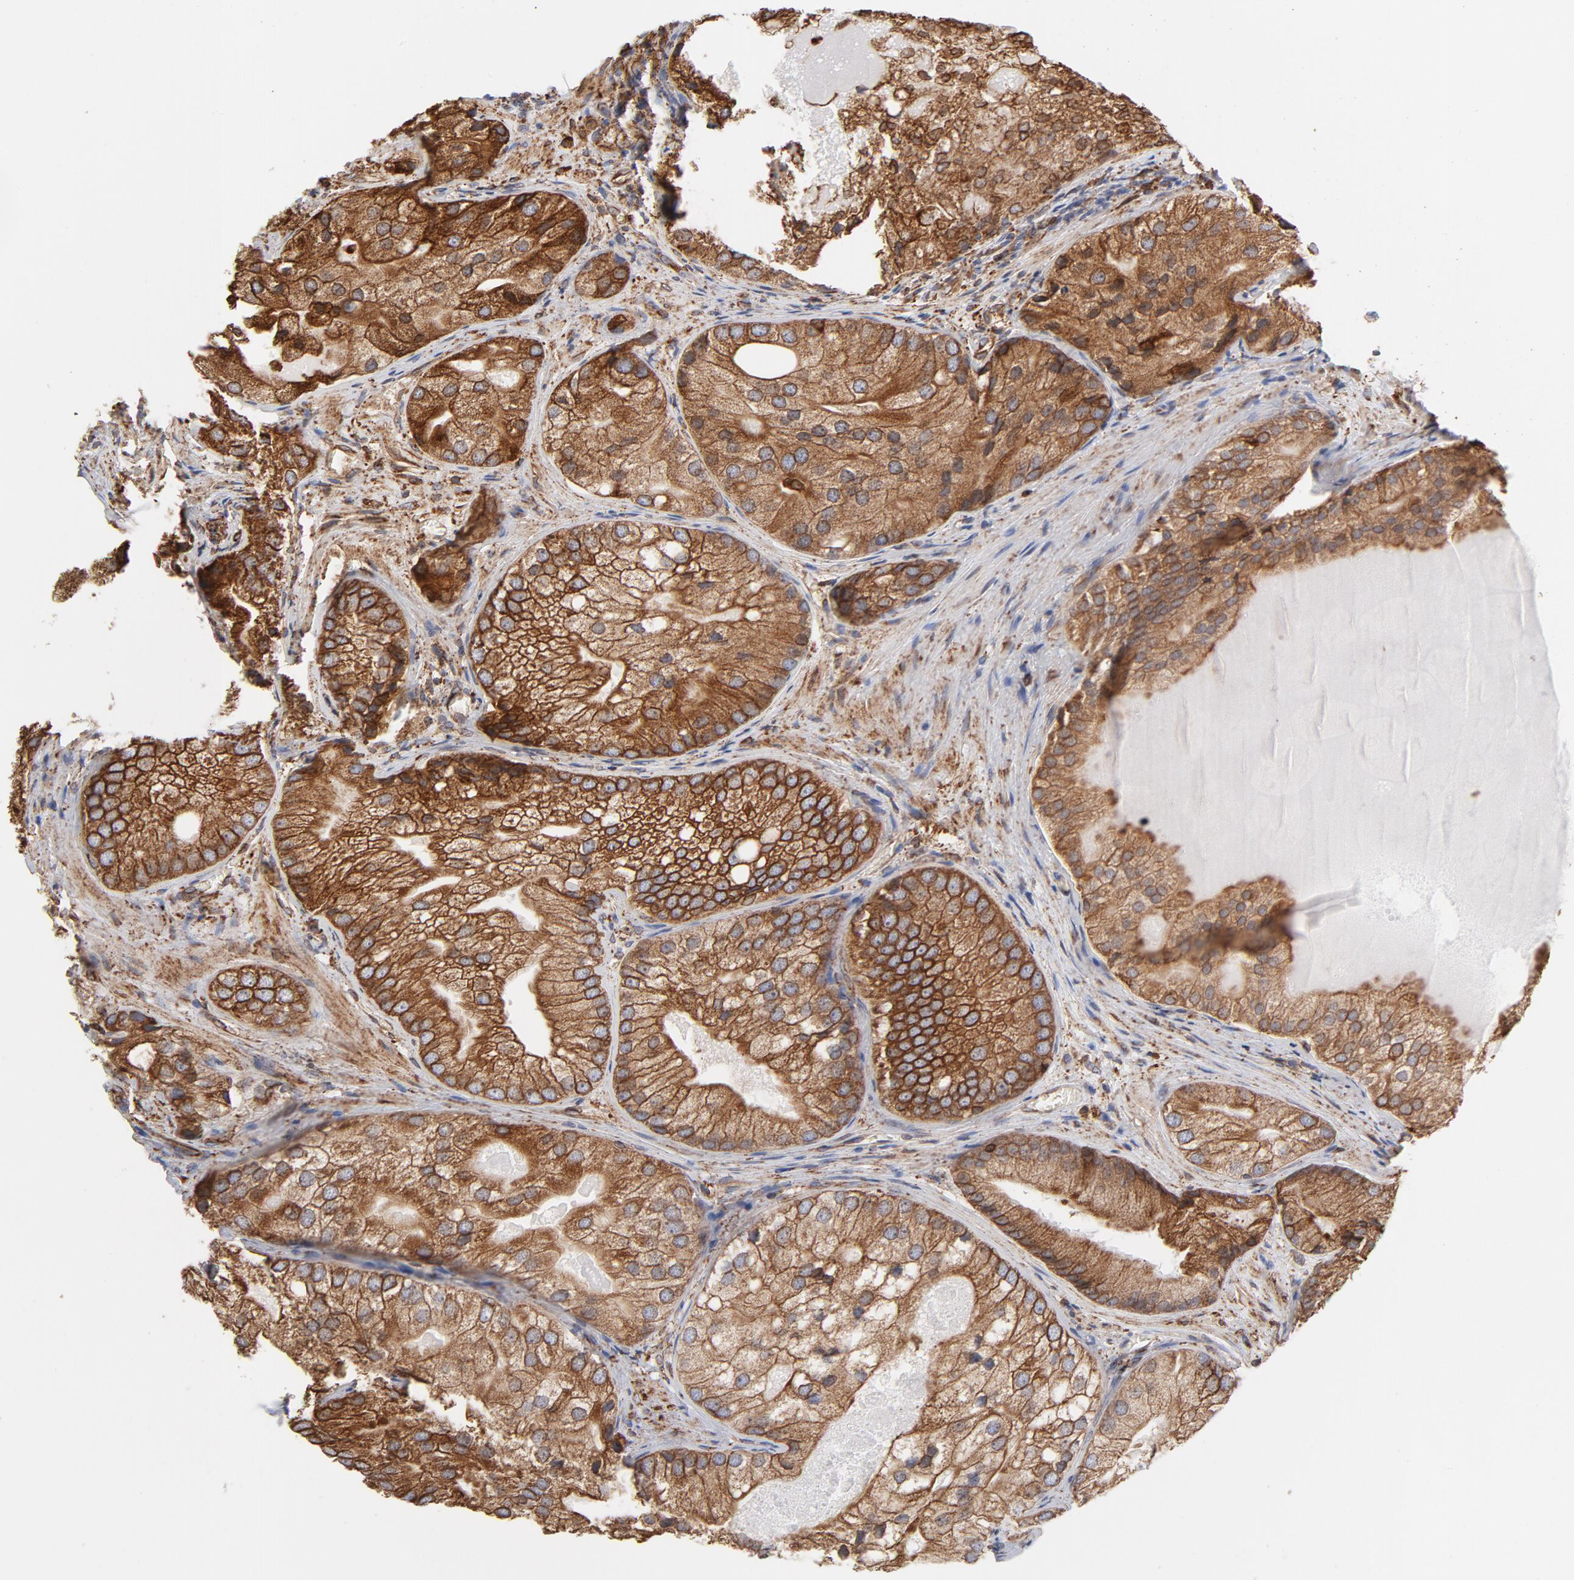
{"staining": {"intensity": "strong", "quantity": ">75%", "location": "cytoplasmic/membranous"}, "tissue": "prostate cancer", "cell_type": "Tumor cells", "image_type": "cancer", "snomed": [{"axis": "morphology", "description": "Adenocarcinoma, Low grade"}, {"axis": "topography", "description": "Prostate"}], "caption": "Immunohistochemistry (IHC) image of neoplastic tissue: prostate cancer (adenocarcinoma (low-grade)) stained using IHC demonstrates high levels of strong protein expression localized specifically in the cytoplasmic/membranous of tumor cells, appearing as a cytoplasmic/membranous brown color.", "gene": "CANX", "patient": {"sex": "male", "age": 69}}